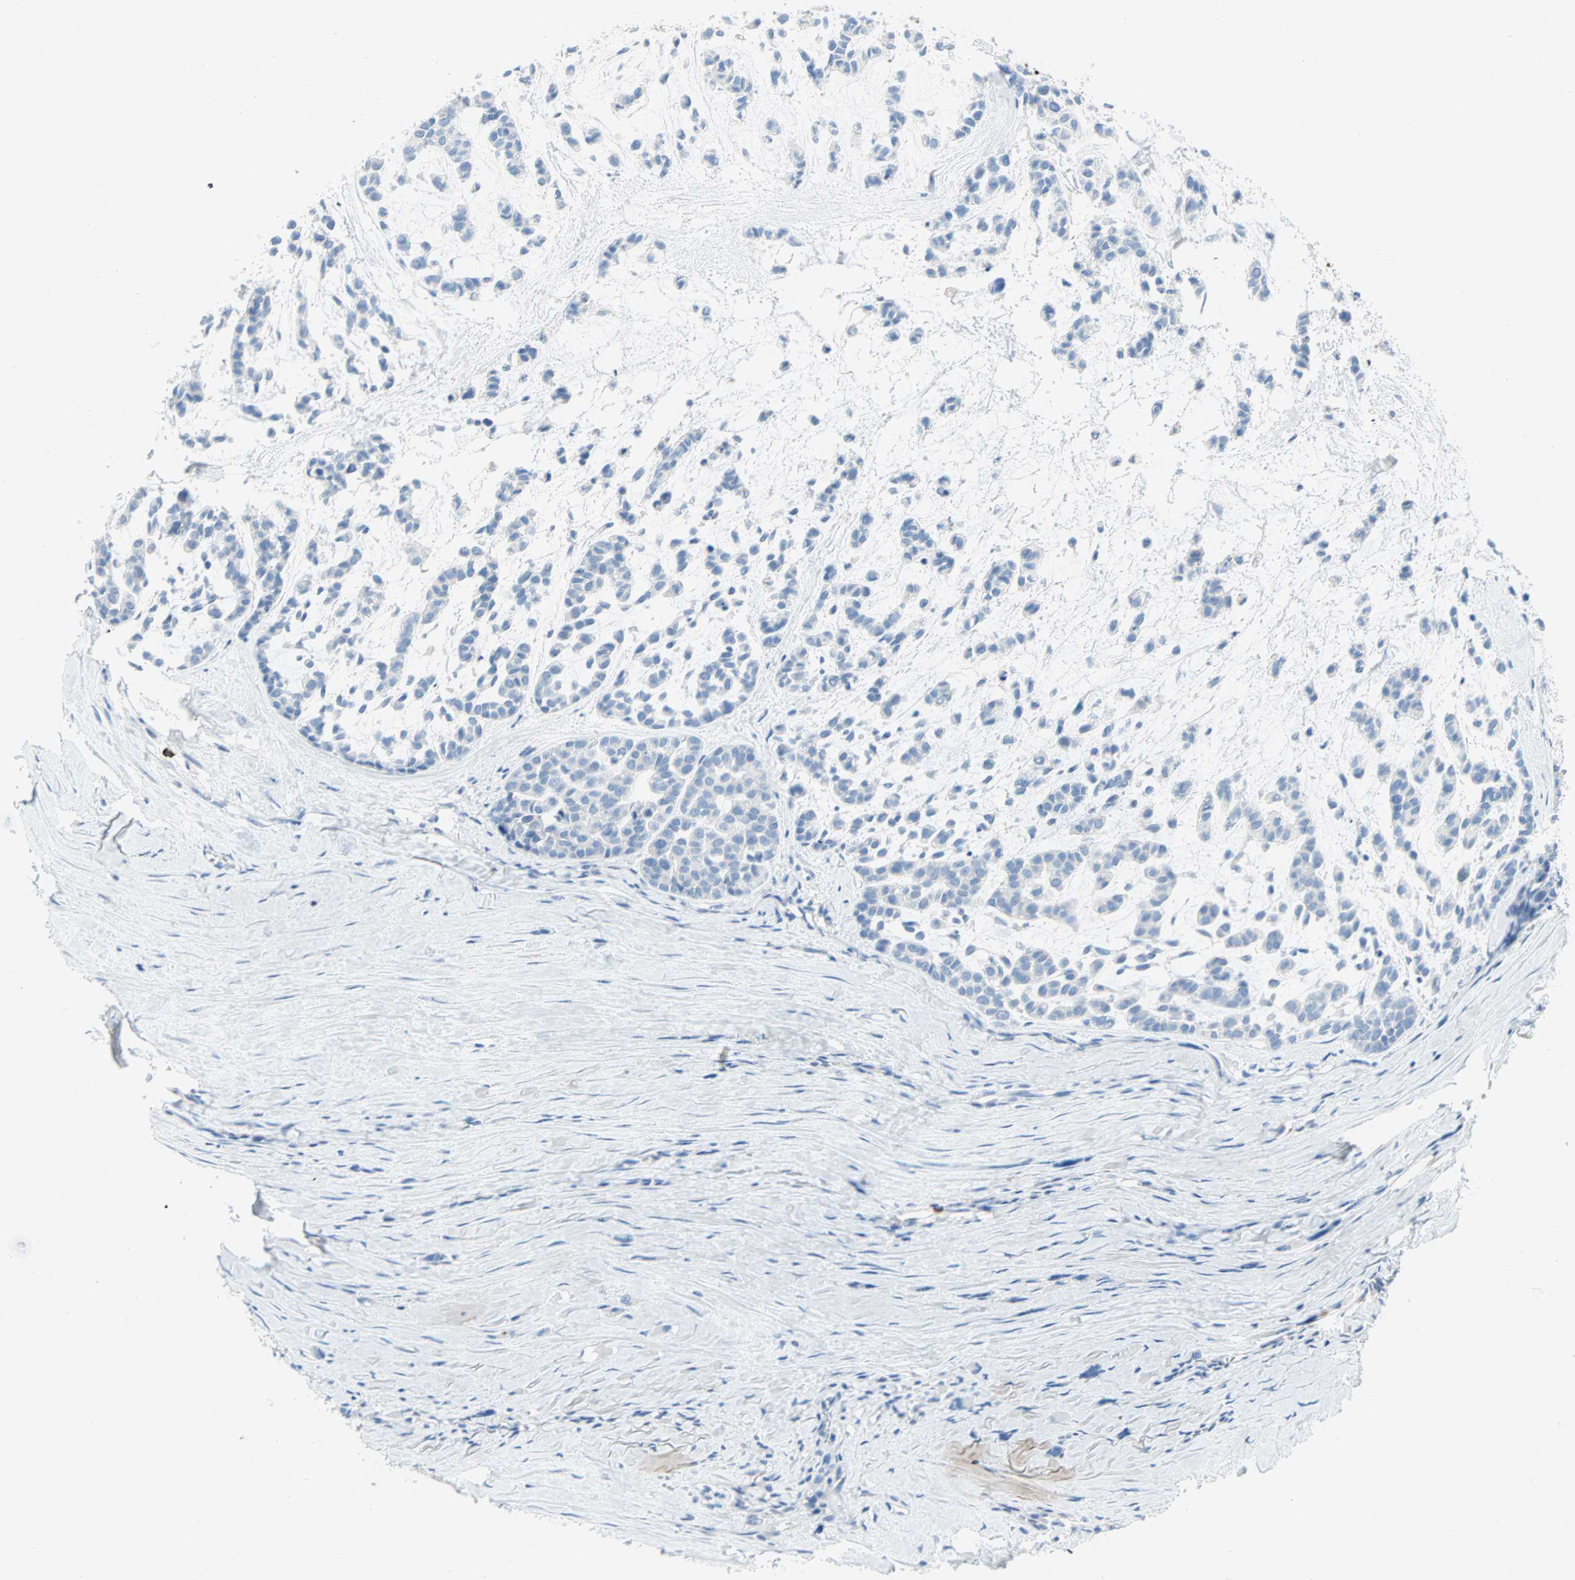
{"staining": {"intensity": "negative", "quantity": "none", "location": "none"}, "tissue": "head and neck cancer", "cell_type": "Tumor cells", "image_type": "cancer", "snomed": [{"axis": "morphology", "description": "Adenocarcinoma, NOS"}, {"axis": "morphology", "description": "Adenoma, NOS"}, {"axis": "topography", "description": "Head-Neck"}], "caption": "Image shows no protein expression in tumor cells of head and neck cancer tissue. (DAB IHC visualized using brightfield microscopy, high magnification).", "gene": "CLEC4A", "patient": {"sex": "female", "age": 55}}